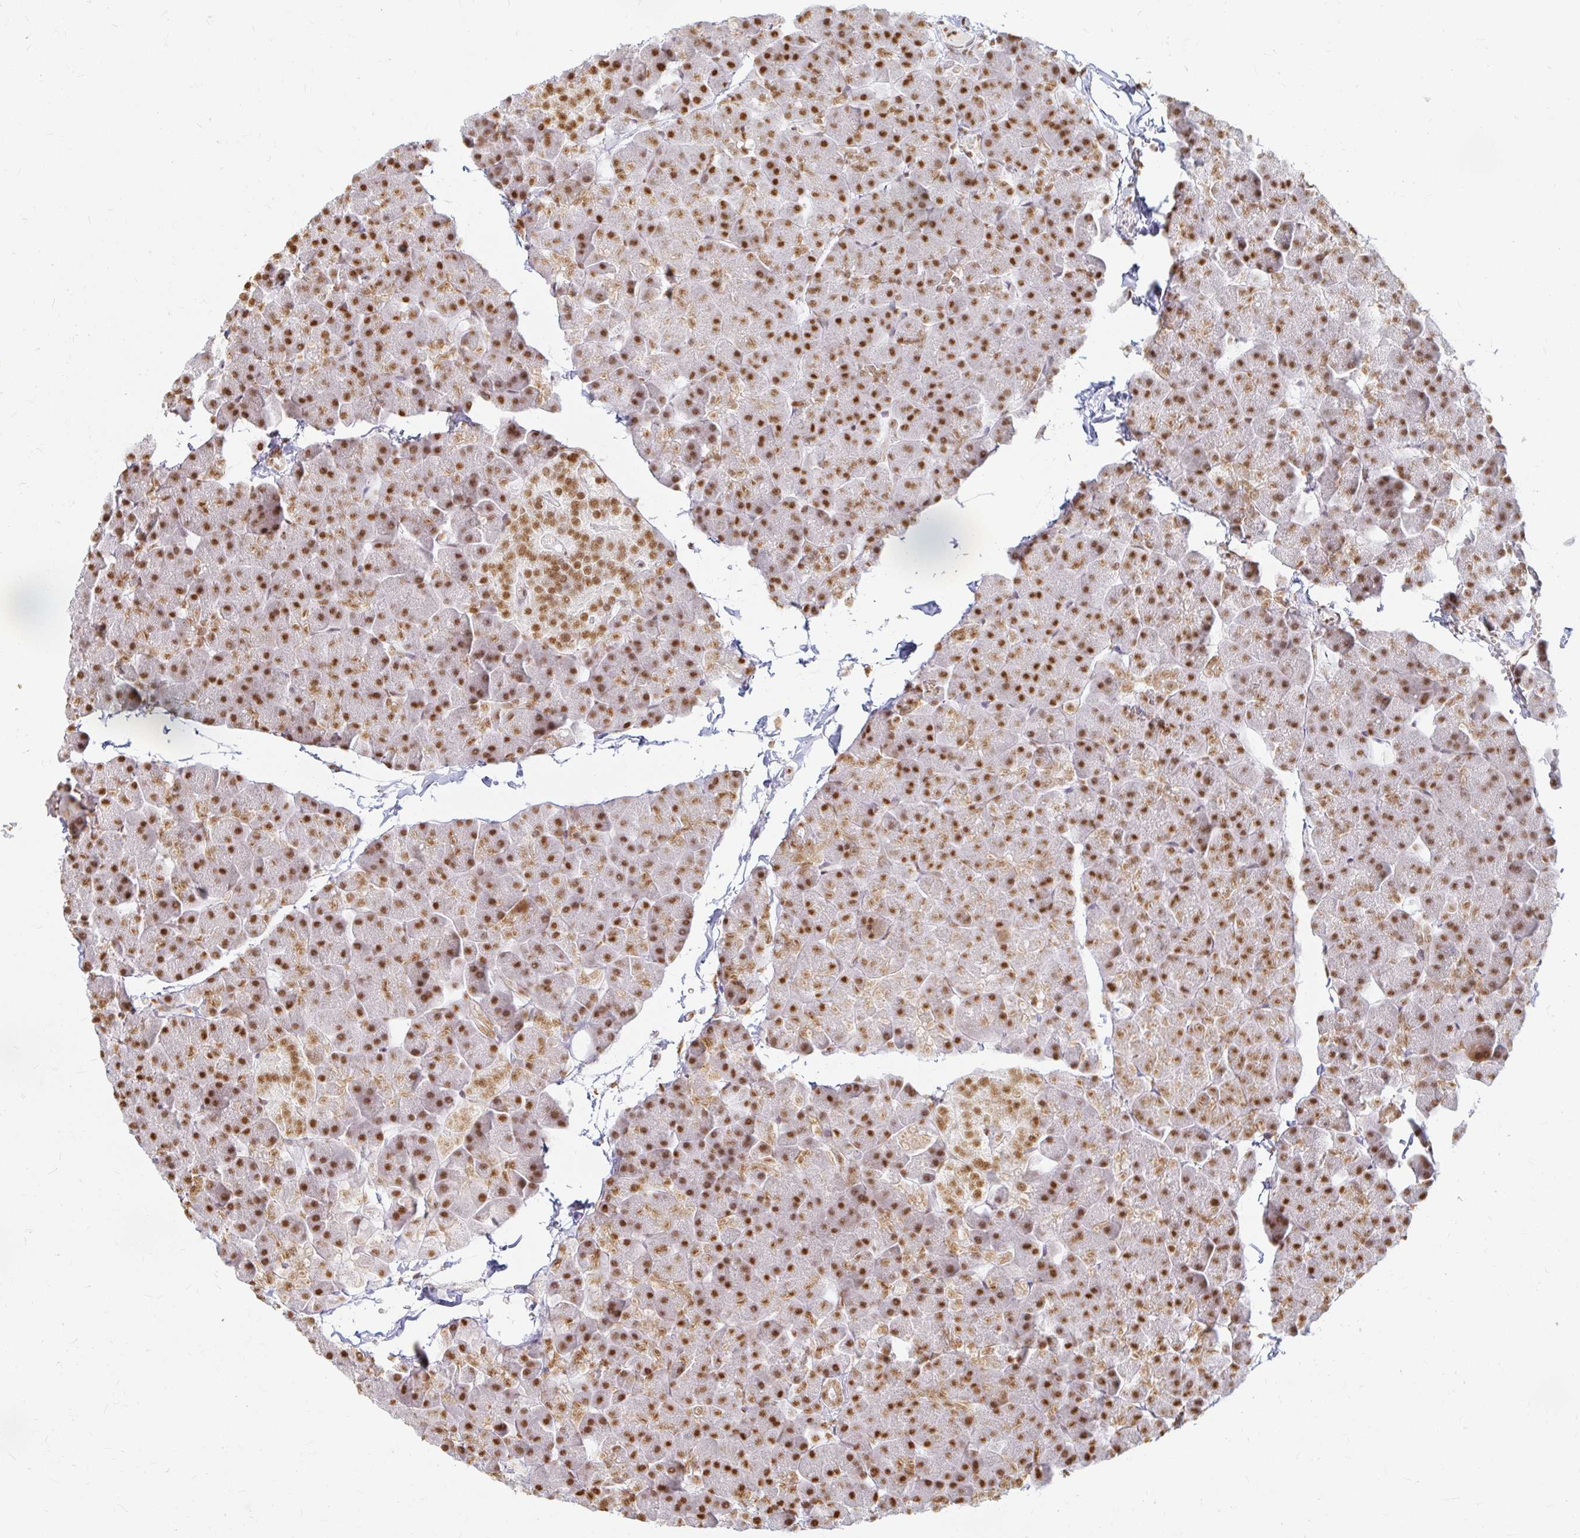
{"staining": {"intensity": "strong", "quantity": ">75%", "location": "nuclear"}, "tissue": "pancreas", "cell_type": "Exocrine glandular cells", "image_type": "normal", "snomed": [{"axis": "morphology", "description": "Normal tissue, NOS"}, {"axis": "topography", "description": "Pancreas"}], "caption": "DAB immunohistochemical staining of unremarkable human pancreas demonstrates strong nuclear protein expression in about >75% of exocrine glandular cells.", "gene": "HNRNPU", "patient": {"sex": "male", "age": 35}}